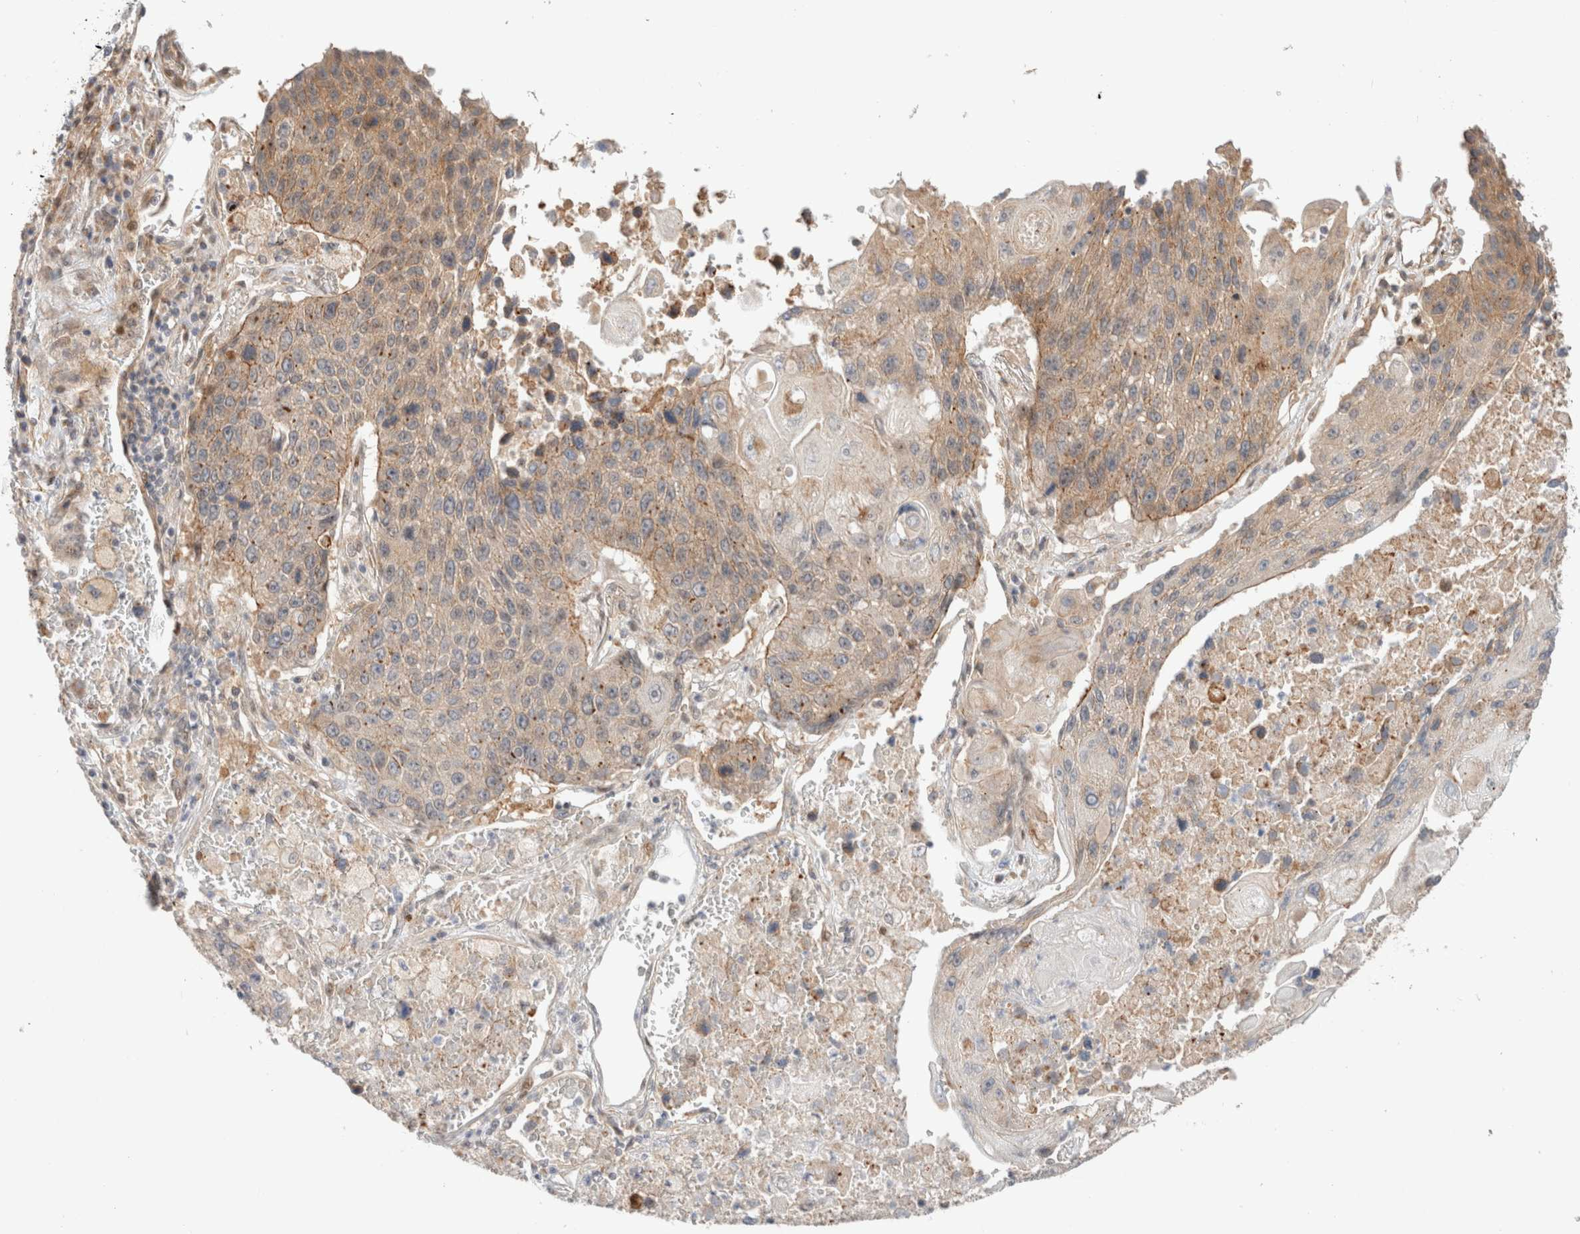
{"staining": {"intensity": "weak", "quantity": "25%-75%", "location": "cytoplasmic/membranous"}, "tissue": "lung cancer", "cell_type": "Tumor cells", "image_type": "cancer", "snomed": [{"axis": "morphology", "description": "Squamous cell carcinoma, NOS"}, {"axis": "topography", "description": "Lung"}], "caption": "Immunohistochemistry (IHC) of human lung cancer shows low levels of weak cytoplasmic/membranous positivity in approximately 25%-75% of tumor cells.", "gene": "ID3", "patient": {"sex": "male", "age": 61}}